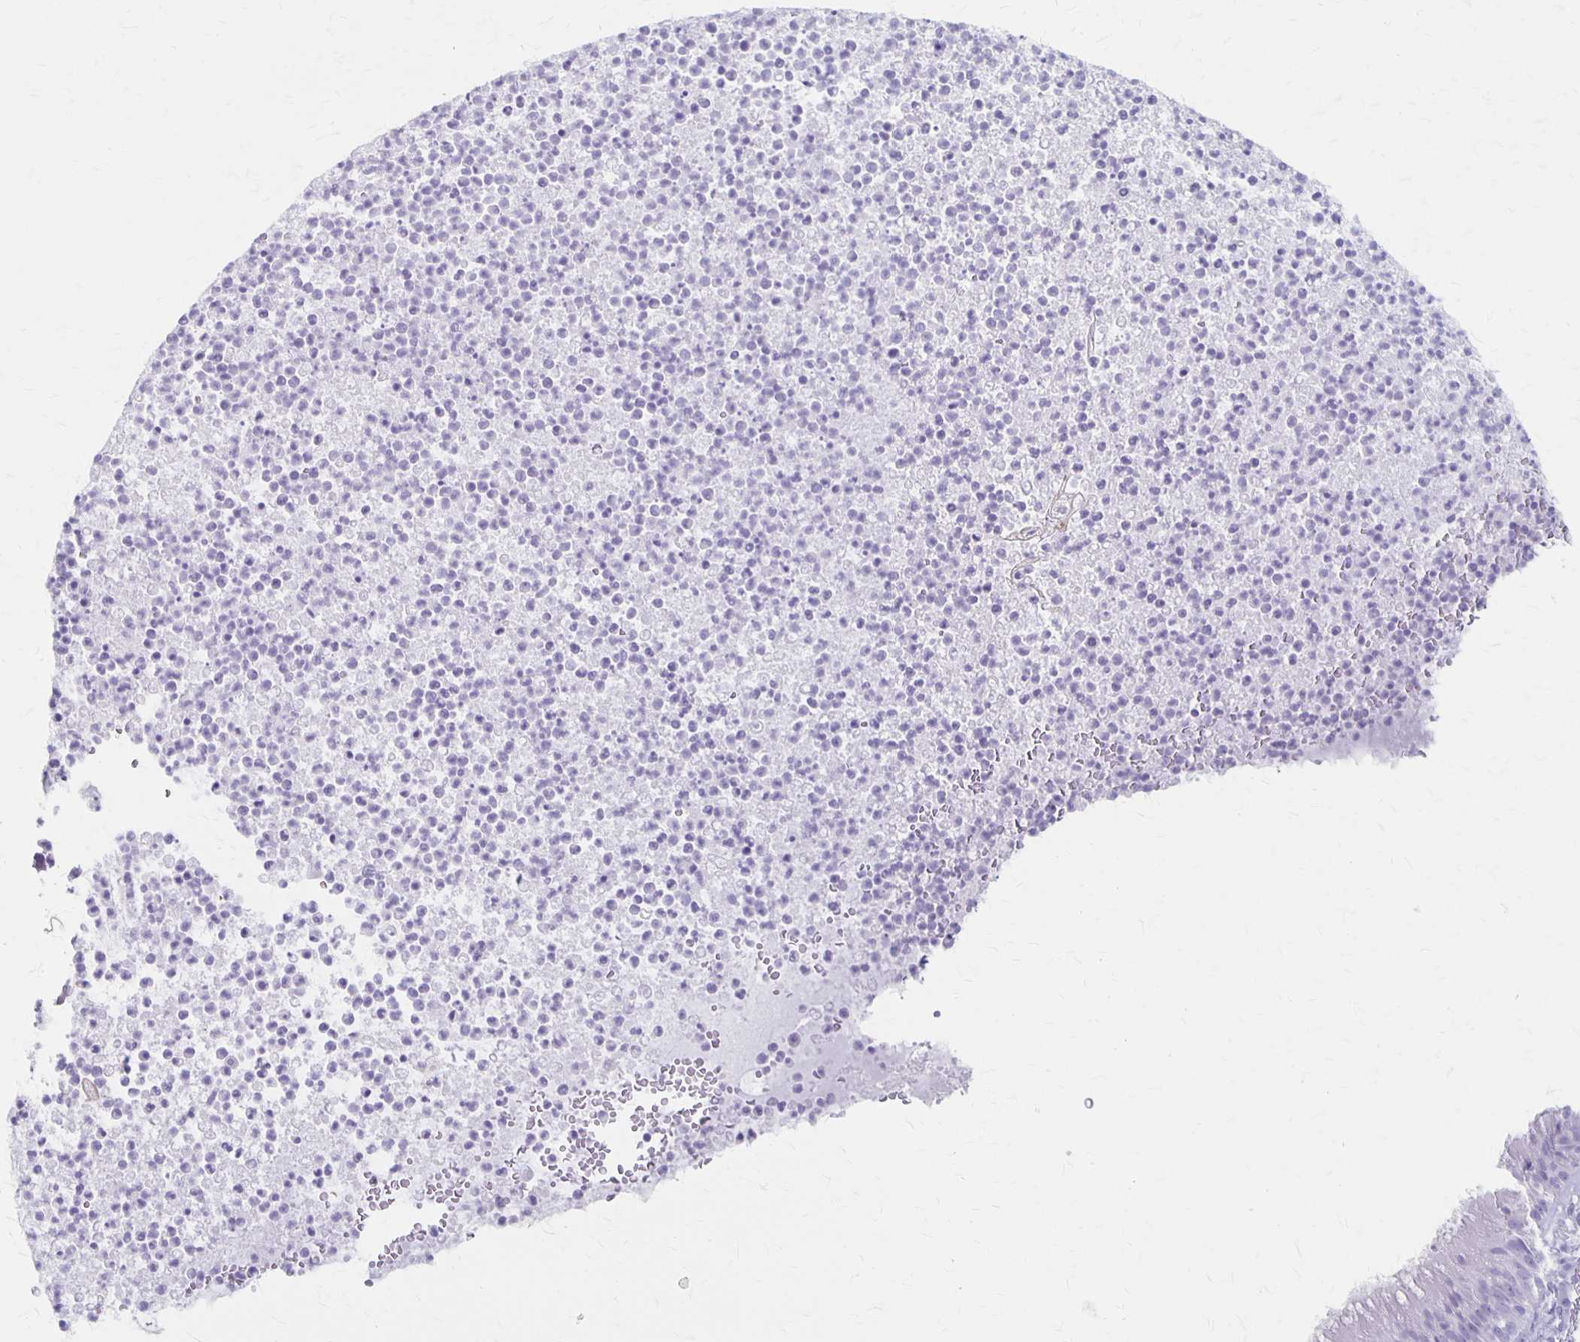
{"staining": {"intensity": "negative", "quantity": "none", "location": "none"}, "tissue": "bronchus", "cell_type": "Respiratory epithelial cells", "image_type": "normal", "snomed": [{"axis": "morphology", "description": "Normal tissue, NOS"}, {"axis": "topography", "description": "Cartilage tissue"}, {"axis": "topography", "description": "Bronchus"}], "caption": "The image demonstrates no significant positivity in respiratory epithelial cells of bronchus. (DAB immunohistochemistry (IHC), high magnification).", "gene": "MAGEC2", "patient": {"sex": "male", "age": 56}}